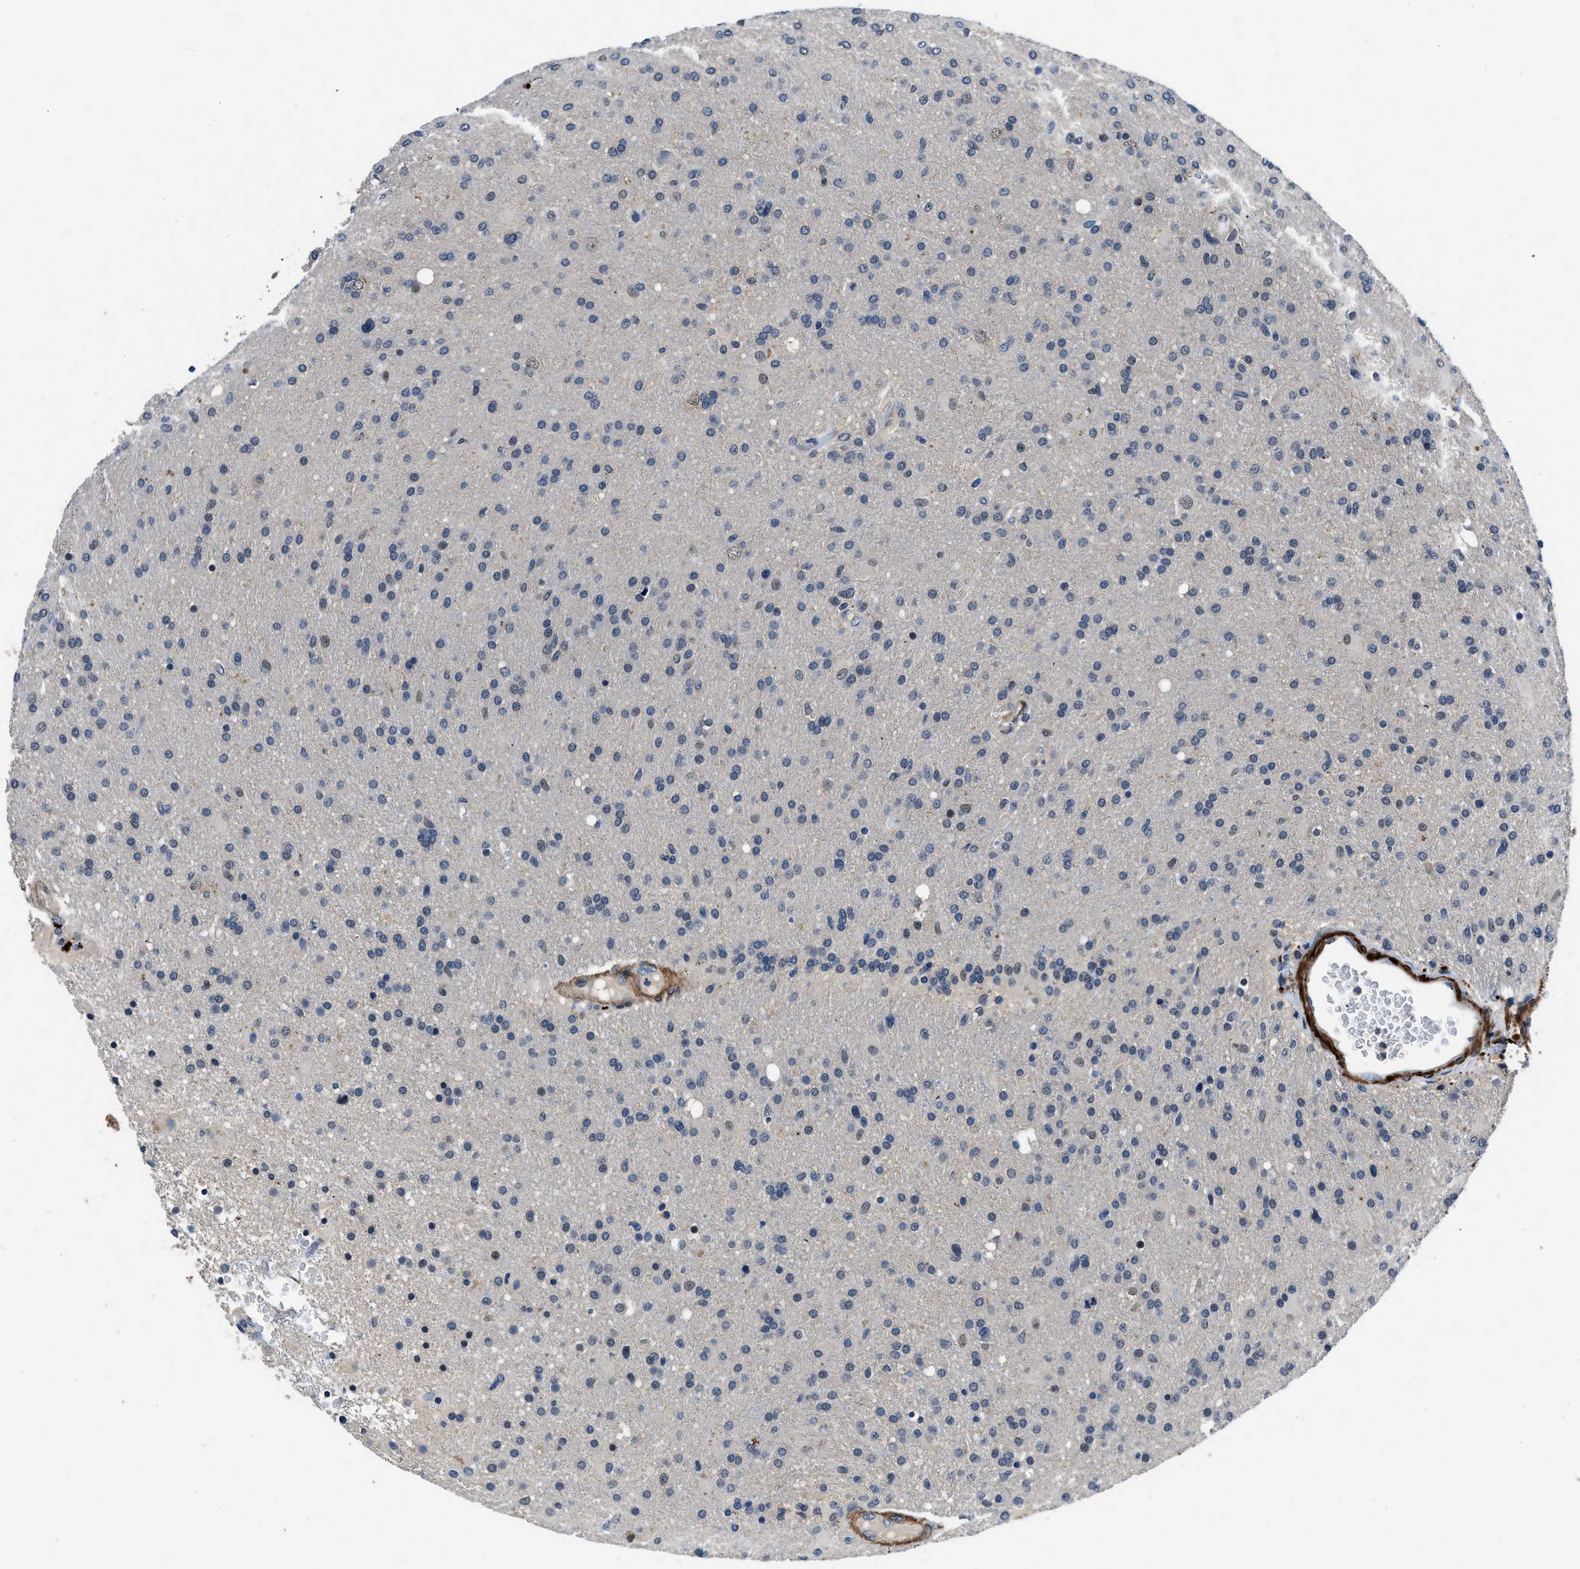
{"staining": {"intensity": "negative", "quantity": "none", "location": "none"}, "tissue": "glioma", "cell_type": "Tumor cells", "image_type": "cancer", "snomed": [{"axis": "morphology", "description": "Glioma, malignant, High grade"}, {"axis": "topography", "description": "Brain"}], "caption": "This is a micrograph of IHC staining of glioma, which shows no expression in tumor cells.", "gene": "LANCL2", "patient": {"sex": "male", "age": 72}}